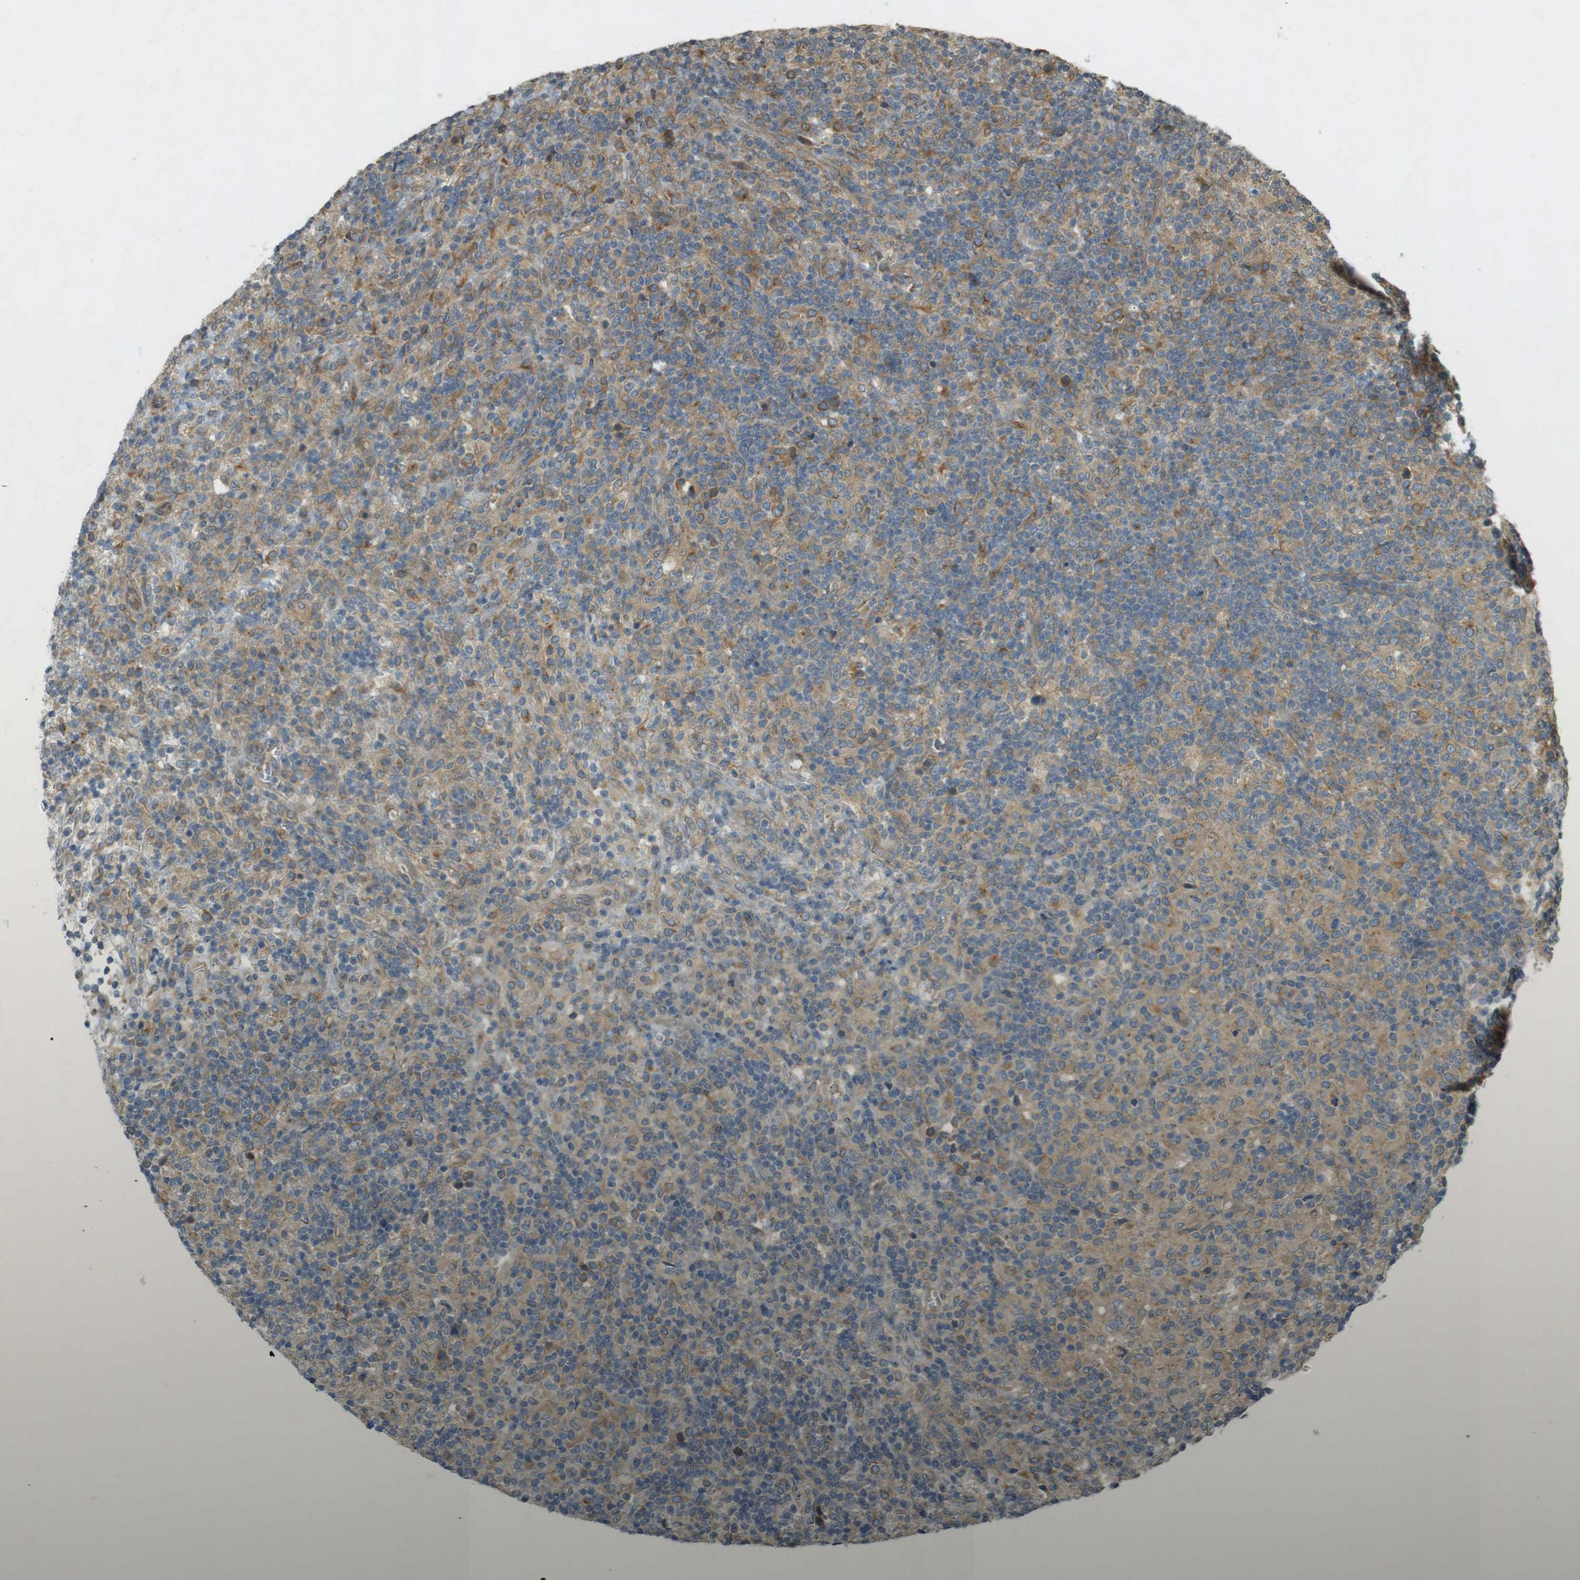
{"staining": {"intensity": "moderate", "quantity": "25%-75%", "location": "cytoplasmic/membranous"}, "tissue": "lymphoma", "cell_type": "Tumor cells", "image_type": "cancer", "snomed": [{"axis": "morphology", "description": "Hodgkin's disease, NOS"}, {"axis": "topography", "description": "Lymph node"}], "caption": "This is a photomicrograph of immunohistochemistry (IHC) staining of Hodgkin's disease, which shows moderate positivity in the cytoplasmic/membranous of tumor cells.", "gene": "KIF5B", "patient": {"sex": "male", "age": 70}}